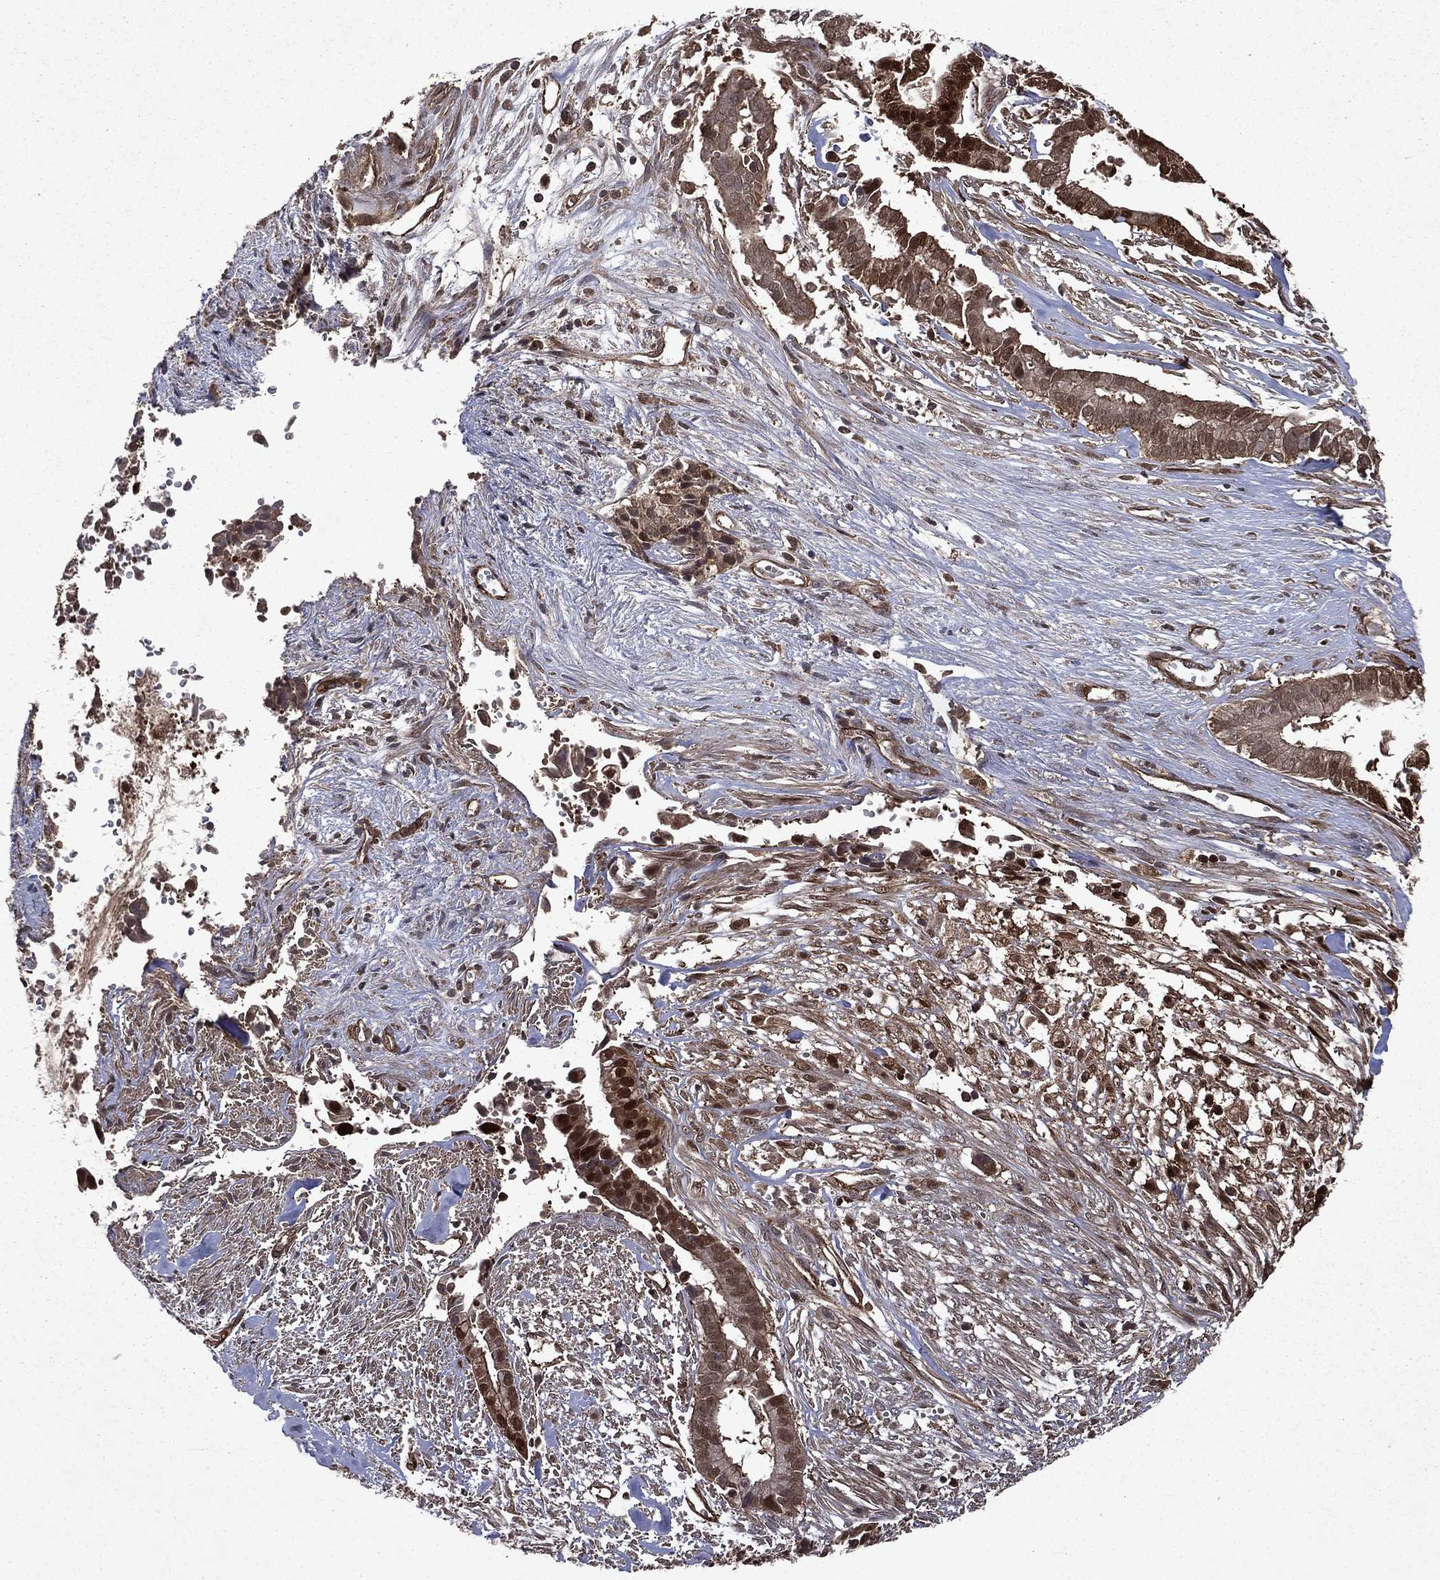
{"staining": {"intensity": "moderate", "quantity": ">75%", "location": "cytoplasmic/membranous"}, "tissue": "pancreatic cancer", "cell_type": "Tumor cells", "image_type": "cancer", "snomed": [{"axis": "morphology", "description": "Adenocarcinoma, NOS"}, {"axis": "topography", "description": "Pancreas"}], "caption": "Moderate cytoplasmic/membranous positivity for a protein is present in about >75% of tumor cells of pancreatic adenocarcinoma using immunohistochemistry.", "gene": "FGD1", "patient": {"sex": "male", "age": 61}}